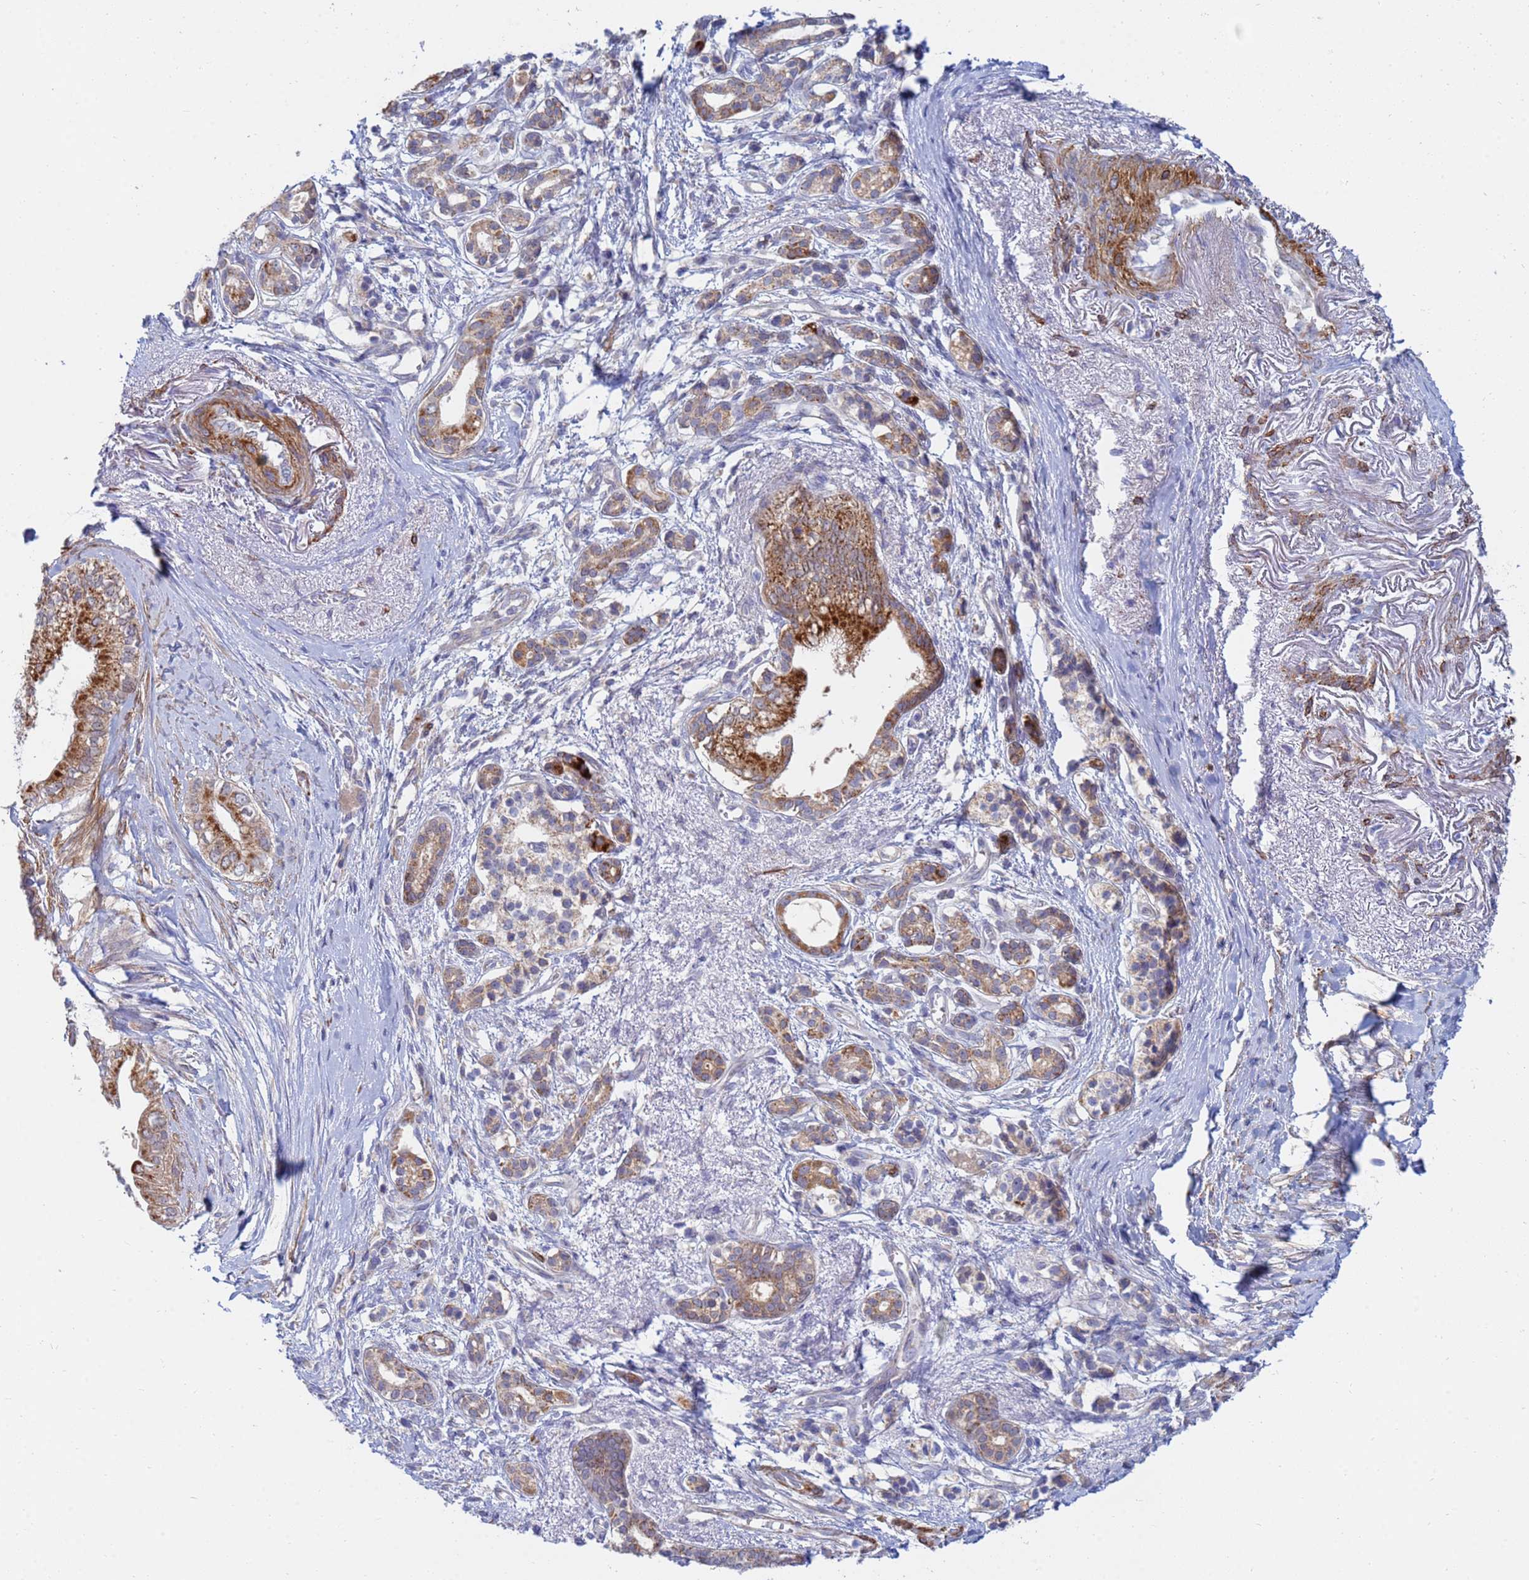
{"staining": {"intensity": "strong", "quantity": ">75%", "location": "cytoplasmic/membranous"}, "tissue": "pancreatic cancer", "cell_type": "Tumor cells", "image_type": "cancer", "snomed": [{"axis": "morphology", "description": "Adenocarcinoma, NOS"}, {"axis": "topography", "description": "Pancreas"}], "caption": "A high amount of strong cytoplasmic/membranous expression is identified in about >75% of tumor cells in pancreatic adenocarcinoma tissue.", "gene": "SDR39U1", "patient": {"sex": "male", "age": 71}}